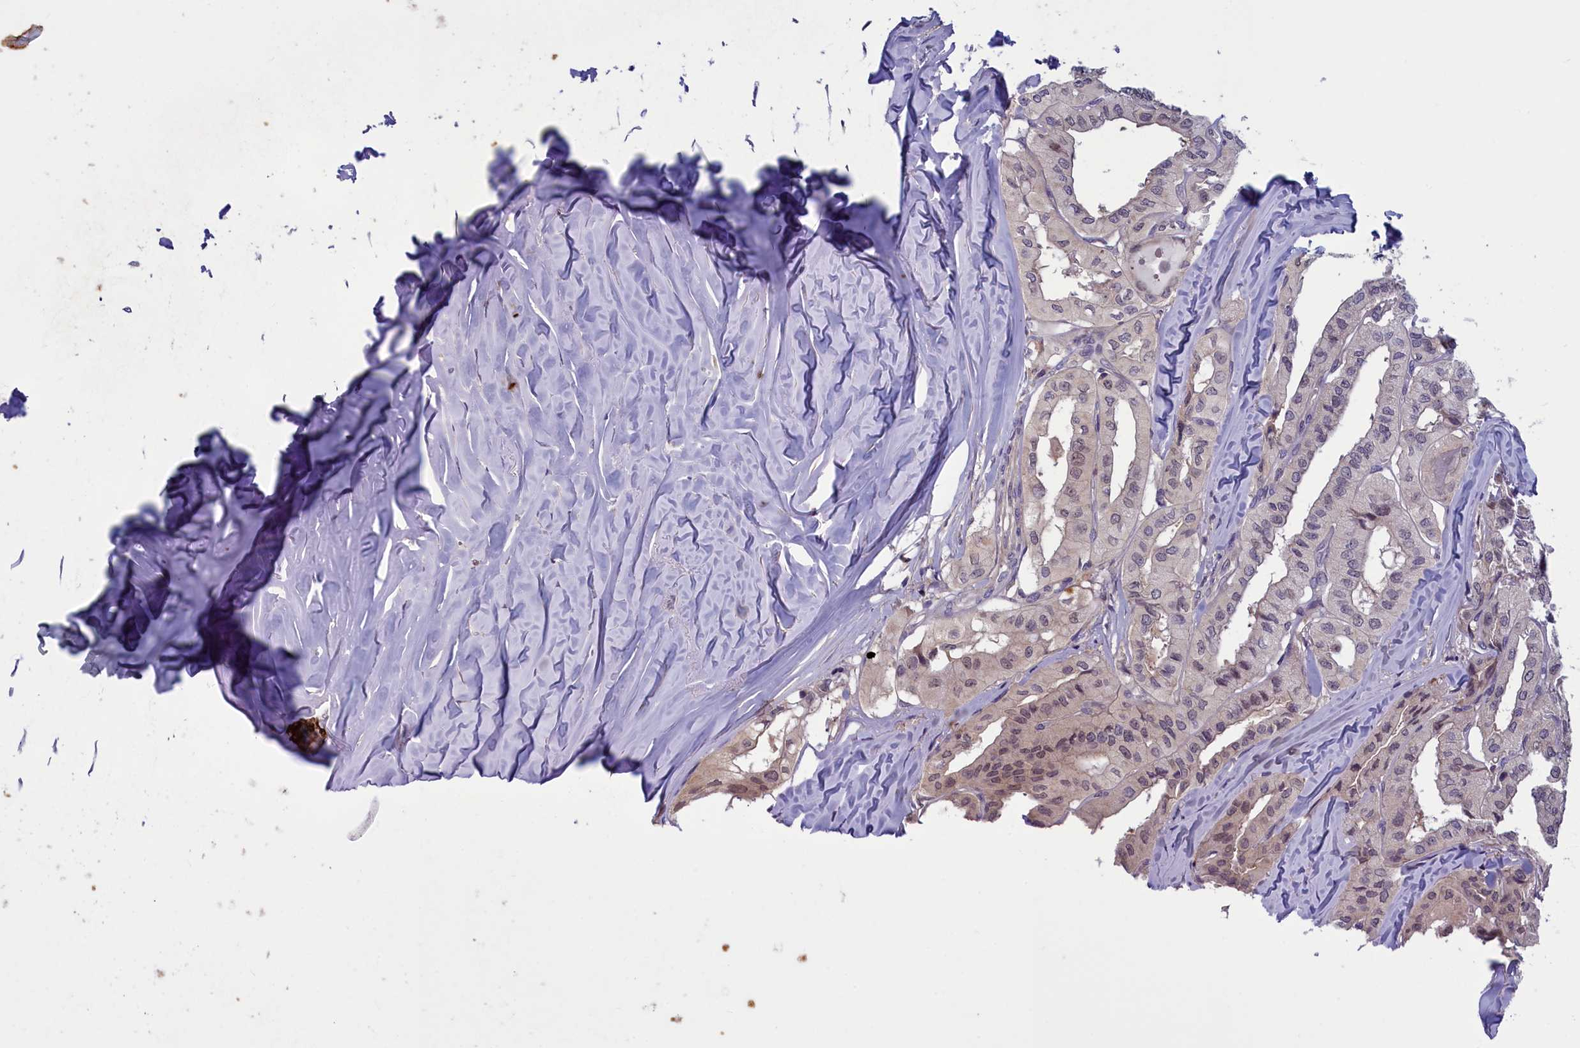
{"staining": {"intensity": "weak", "quantity": "<25%", "location": "cytoplasmic/membranous,nuclear"}, "tissue": "thyroid cancer", "cell_type": "Tumor cells", "image_type": "cancer", "snomed": [{"axis": "morphology", "description": "Papillary adenocarcinoma, NOS"}, {"axis": "topography", "description": "Thyroid gland"}], "caption": "Thyroid cancer stained for a protein using immunohistochemistry demonstrates no positivity tumor cells.", "gene": "NUBP1", "patient": {"sex": "female", "age": 59}}